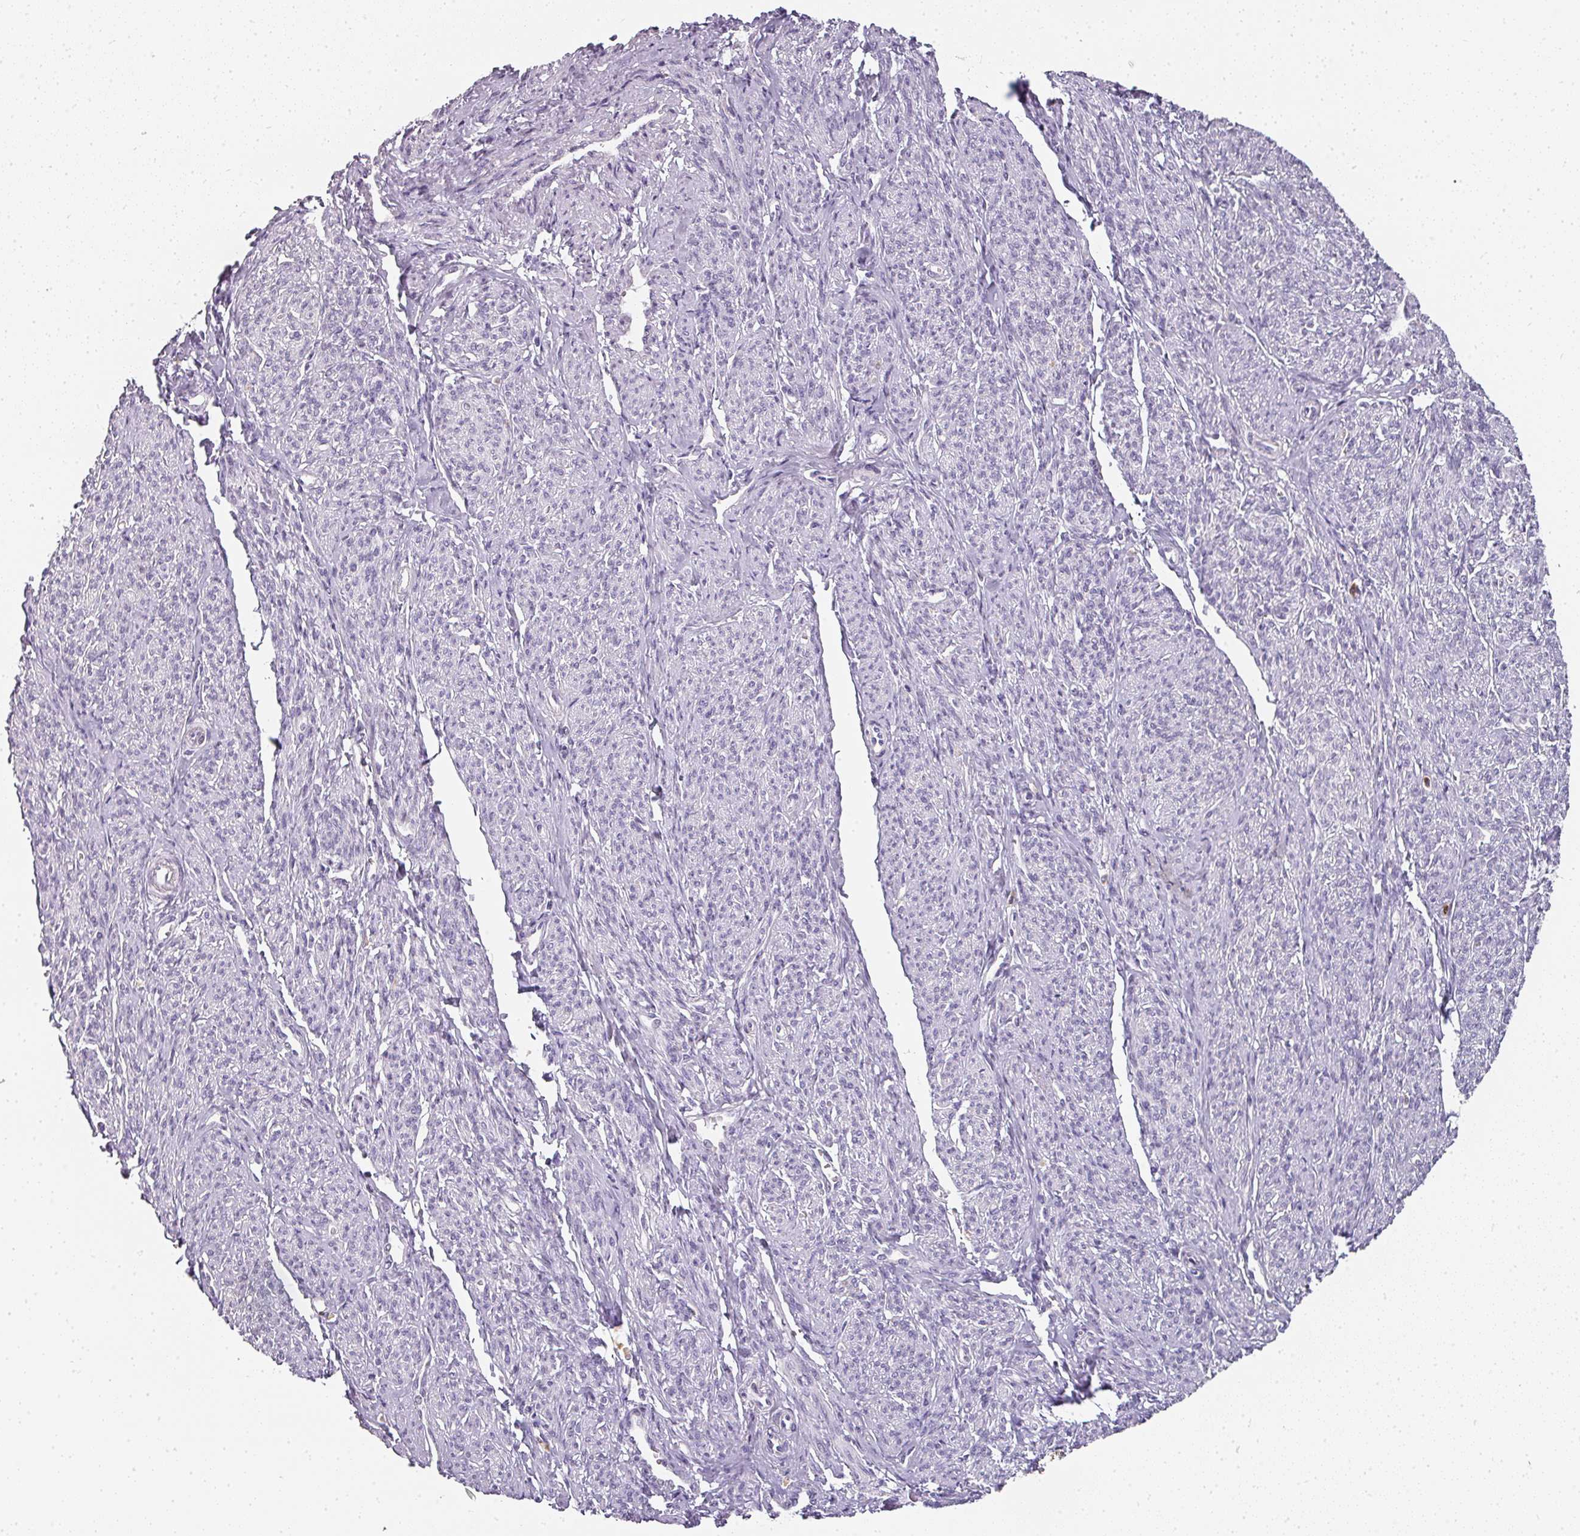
{"staining": {"intensity": "negative", "quantity": "none", "location": "none"}, "tissue": "smooth muscle", "cell_type": "Smooth muscle cells", "image_type": "normal", "snomed": [{"axis": "morphology", "description": "Normal tissue, NOS"}, {"axis": "topography", "description": "Smooth muscle"}], "caption": "Smooth muscle cells show no significant protein expression in benign smooth muscle.", "gene": "CAMP", "patient": {"sex": "female", "age": 65}}